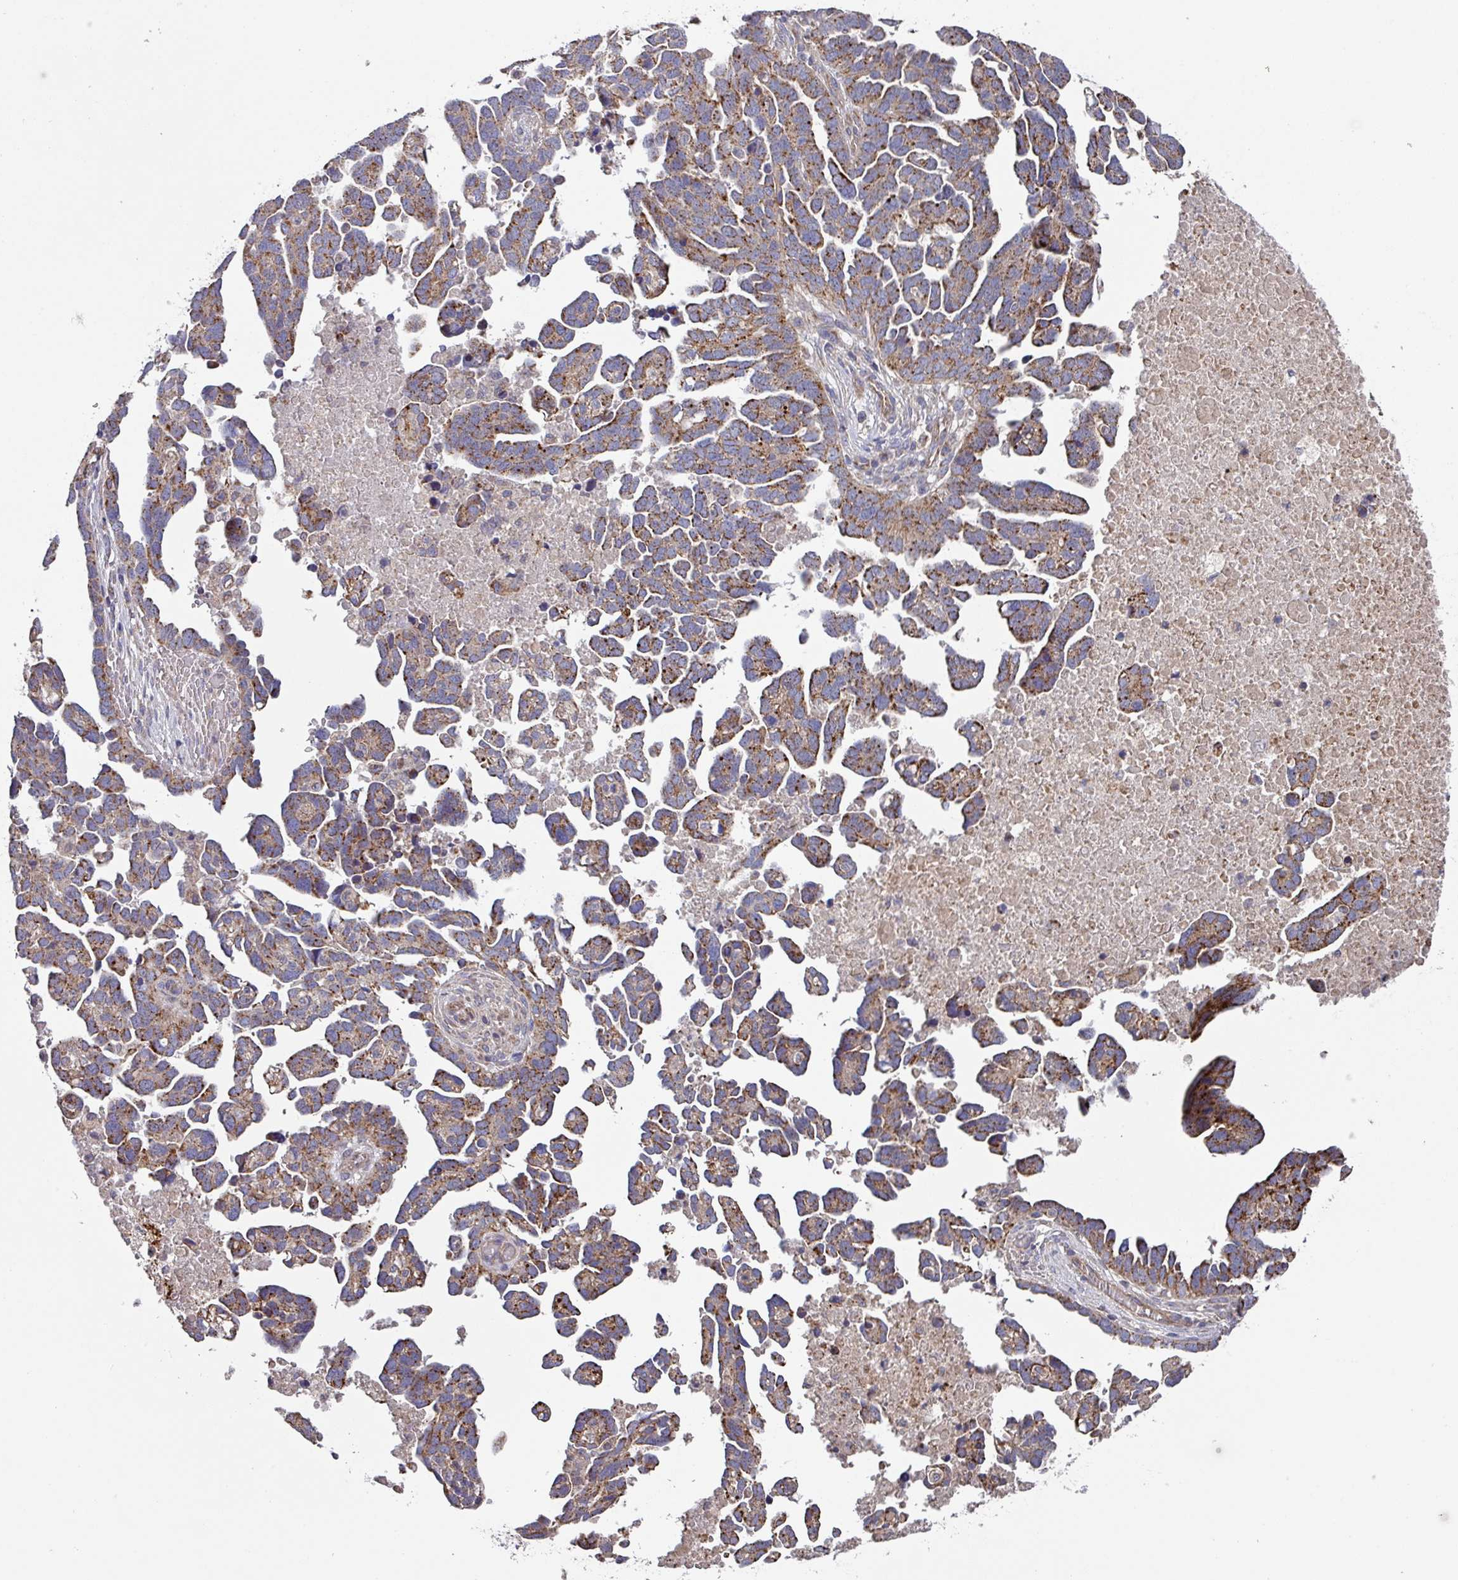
{"staining": {"intensity": "moderate", "quantity": ">75%", "location": "cytoplasmic/membranous"}, "tissue": "ovarian cancer", "cell_type": "Tumor cells", "image_type": "cancer", "snomed": [{"axis": "morphology", "description": "Cystadenocarcinoma, serous, NOS"}, {"axis": "topography", "description": "Ovary"}], "caption": "Immunohistochemistry (IHC) histopathology image of neoplastic tissue: human ovarian cancer stained using immunohistochemistry (IHC) shows medium levels of moderate protein expression localized specifically in the cytoplasmic/membranous of tumor cells, appearing as a cytoplasmic/membranous brown color.", "gene": "DCAF12L2", "patient": {"sex": "female", "age": 54}}